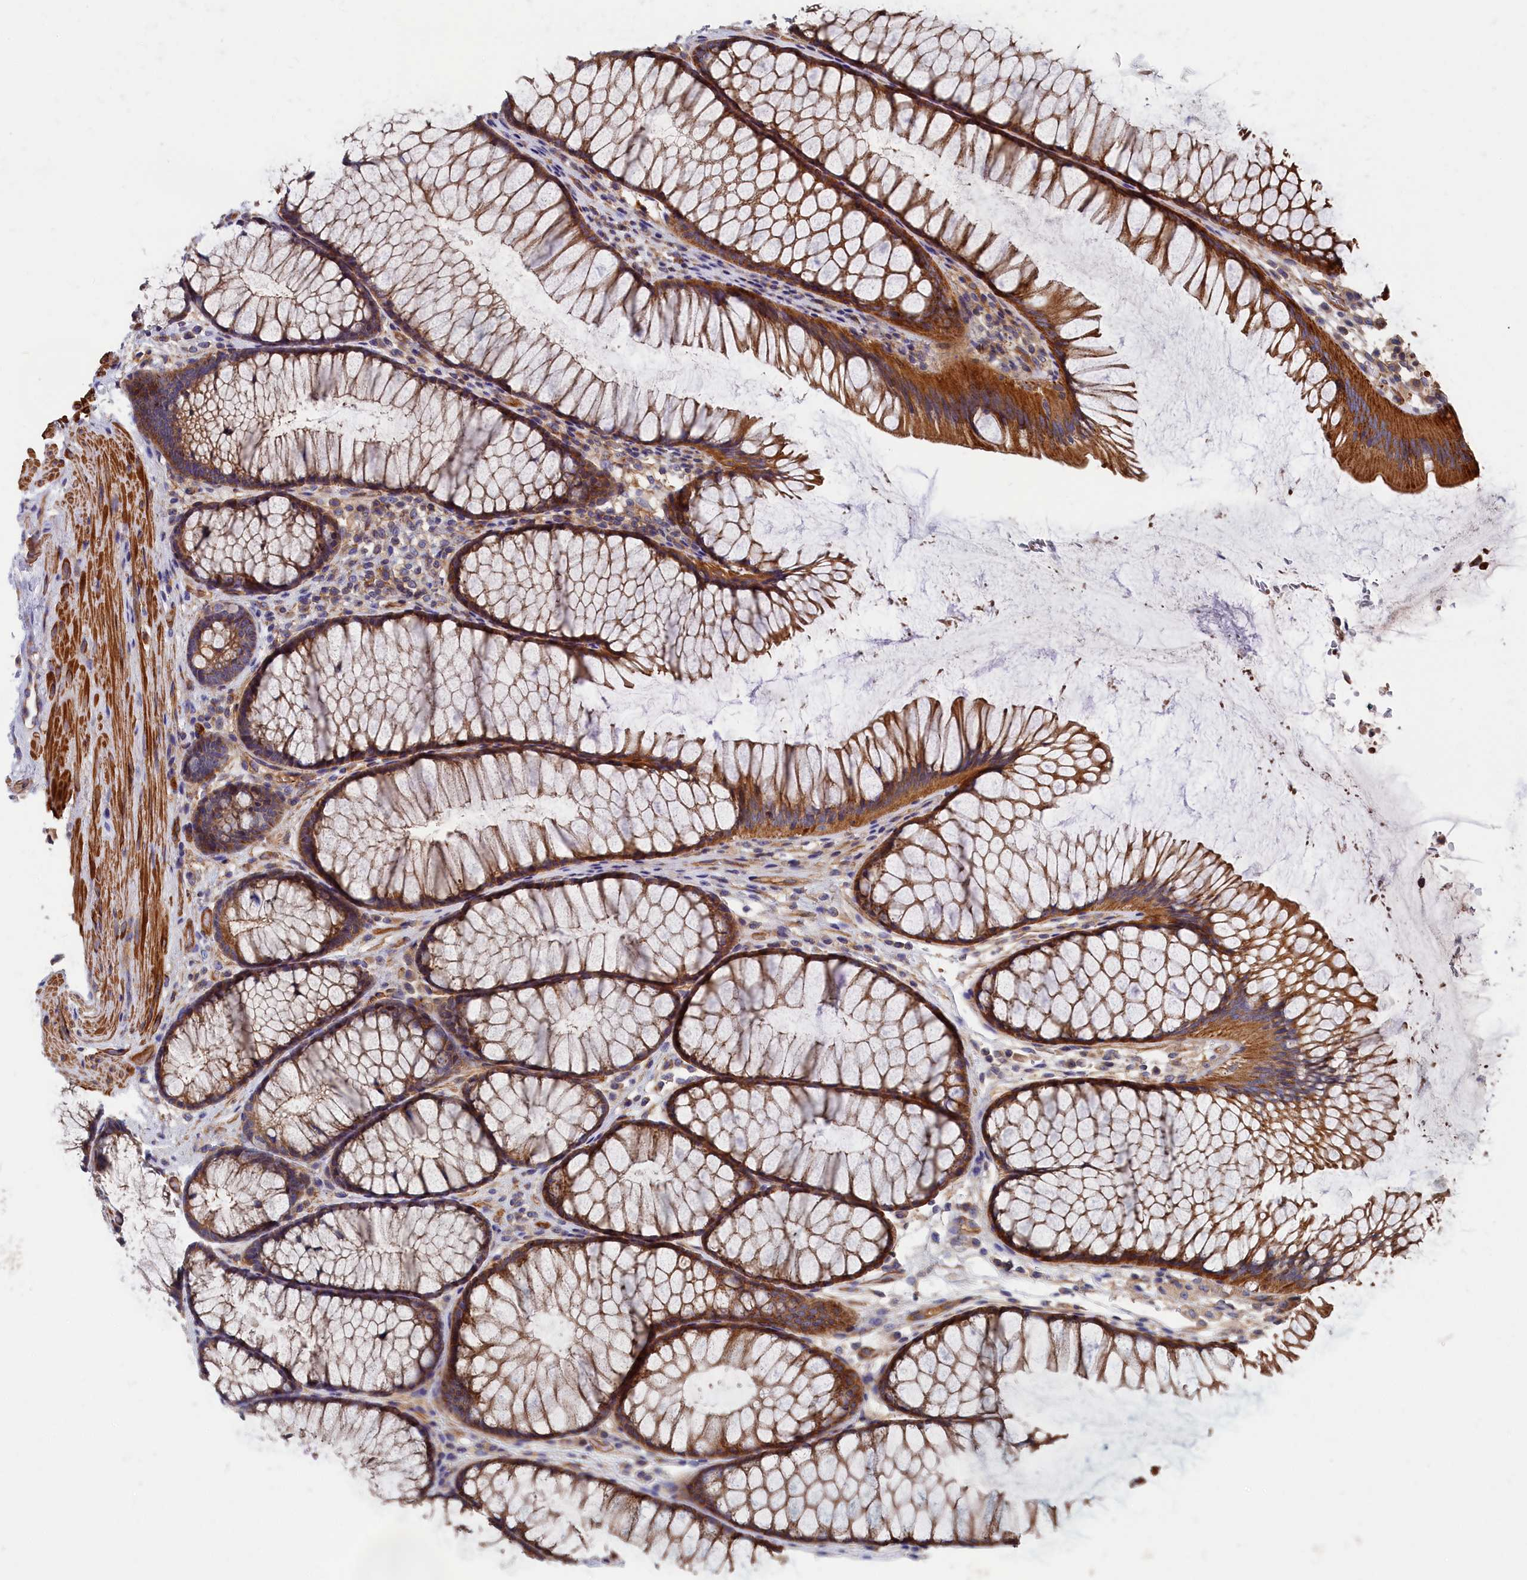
{"staining": {"intensity": "strong", "quantity": ">75%", "location": "cytoplasmic/membranous"}, "tissue": "colon", "cell_type": "Endothelial cells", "image_type": "normal", "snomed": [{"axis": "morphology", "description": "Normal tissue, NOS"}, {"axis": "topography", "description": "Colon"}], "caption": "A high-resolution histopathology image shows IHC staining of benign colon, which demonstrates strong cytoplasmic/membranous staining in approximately >75% of endothelial cells.", "gene": "LDHD", "patient": {"sex": "female", "age": 82}}